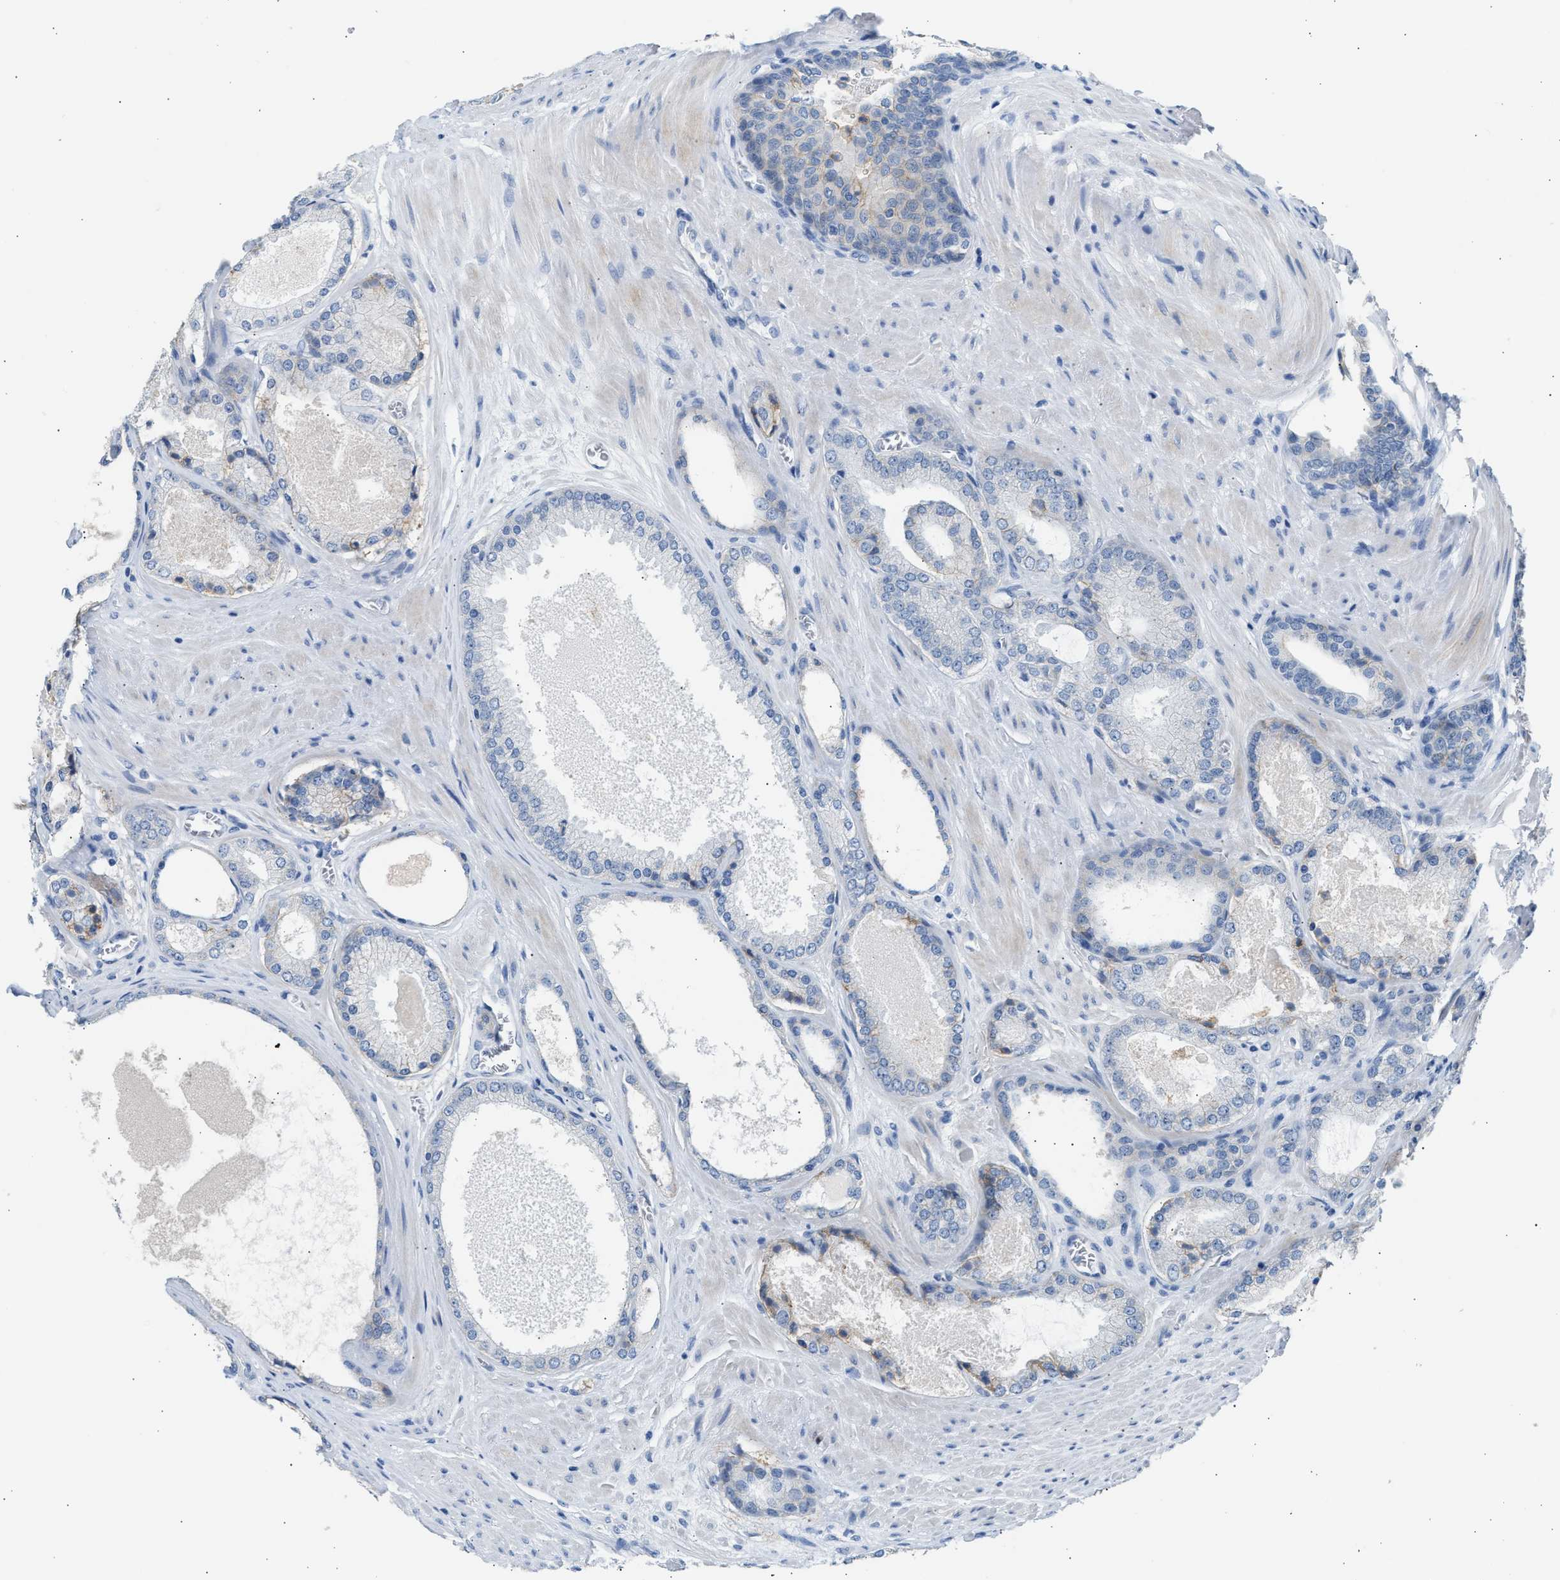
{"staining": {"intensity": "negative", "quantity": "none", "location": "none"}, "tissue": "prostate cancer", "cell_type": "Tumor cells", "image_type": "cancer", "snomed": [{"axis": "morphology", "description": "Adenocarcinoma, High grade"}, {"axis": "topography", "description": "Prostate"}], "caption": "Tumor cells are negative for protein expression in human high-grade adenocarcinoma (prostate). Brightfield microscopy of IHC stained with DAB (brown) and hematoxylin (blue), captured at high magnification.", "gene": "ERBB2", "patient": {"sex": "male", "age": 65}}